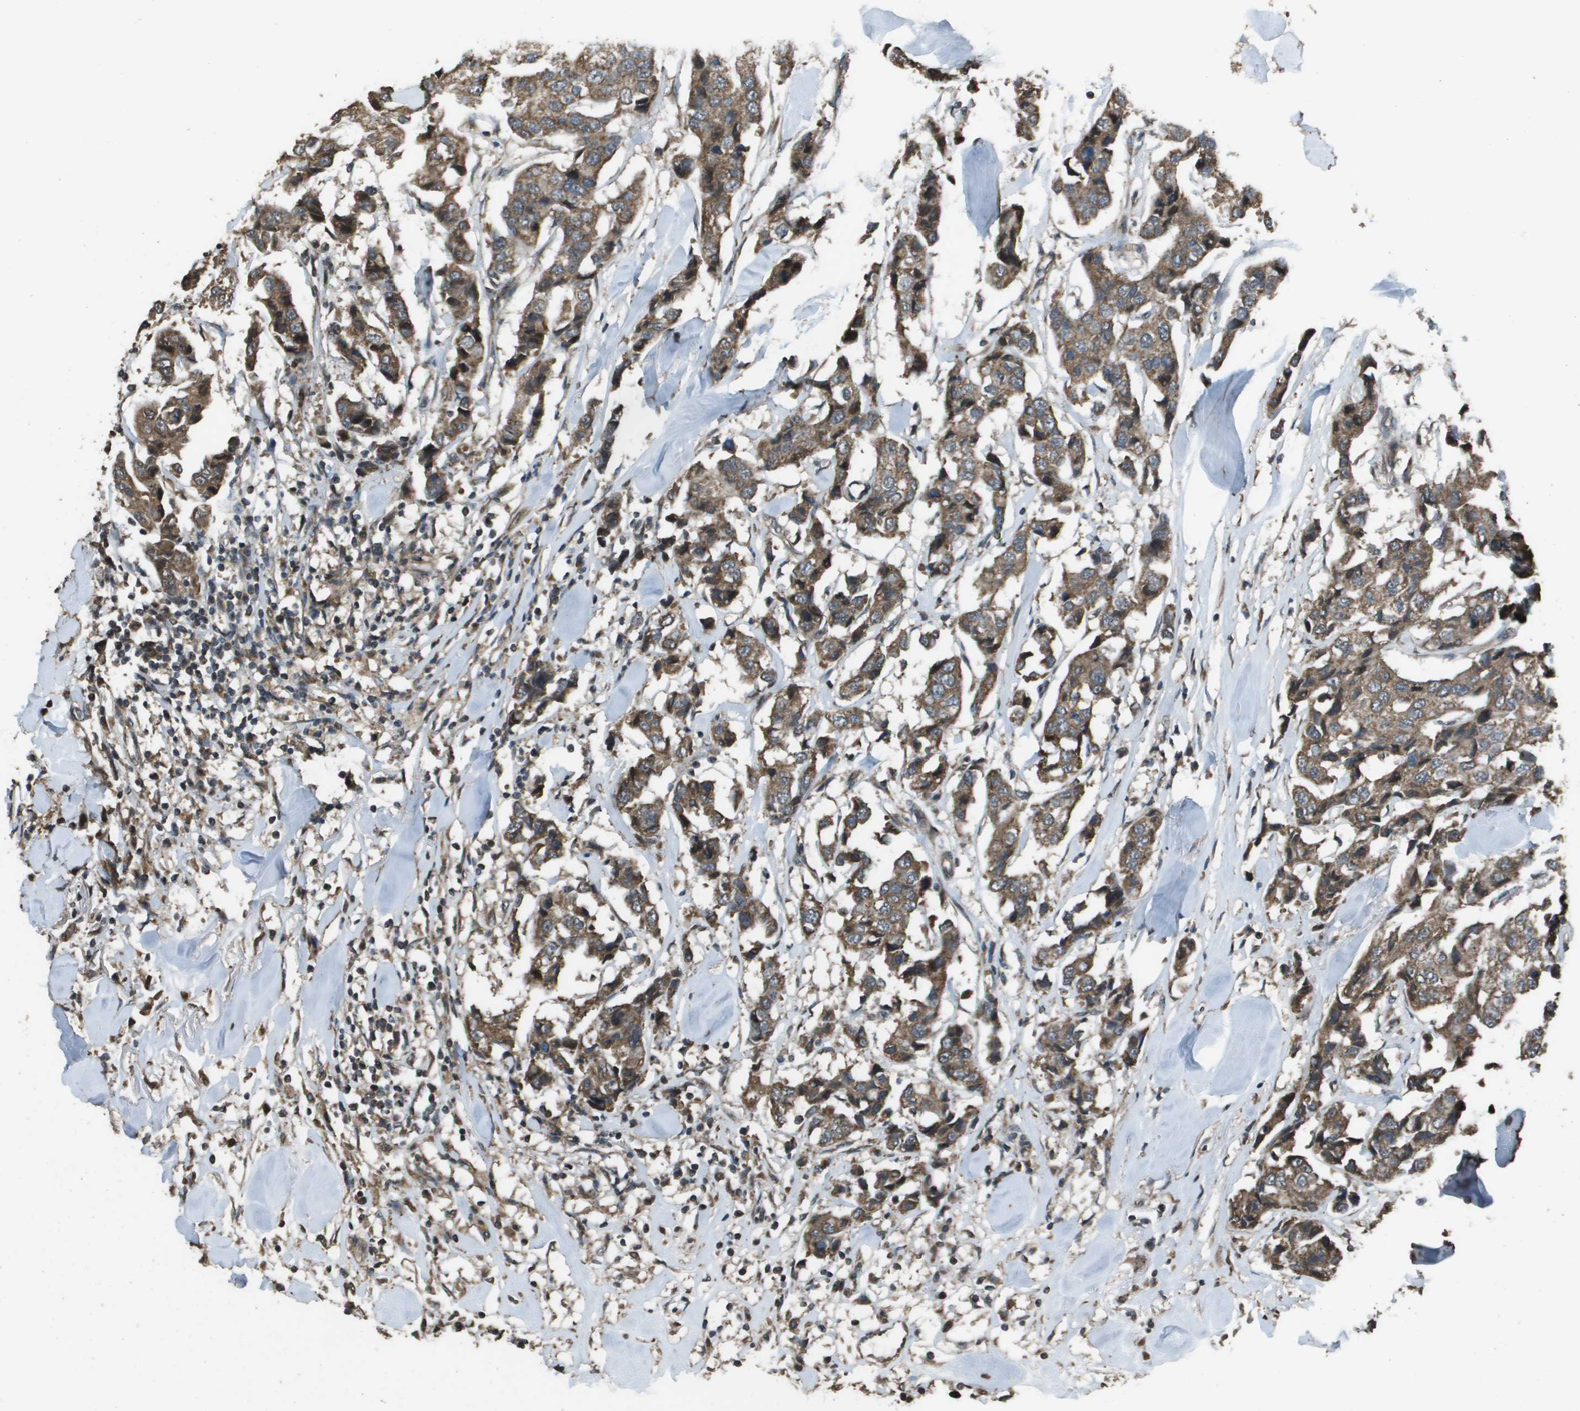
{"staining": {"intensity": "moderate", "quantity": ">75%", "location": "cytoplasmic/membranous"}, "tissue": "breast cancer", "cell_type": "Tumor cells", "image_type": "cancer", "snomed": [{"axis": "morphology", "description": "Duct carcinoma"}, {"axis": "topography", "description": "Breast"}], "caption": "Infiltrating ductal carcinoma (breast) was stained to show a protein in brown. There is medium levels of moderate cytoplasmic/membranous positivity in about >75% of tumor cells. (Brightfield microscopy of DAB IHC at high magnification).", "gene": "FIG4", "patient": {"sex": "female", "age": 80}}